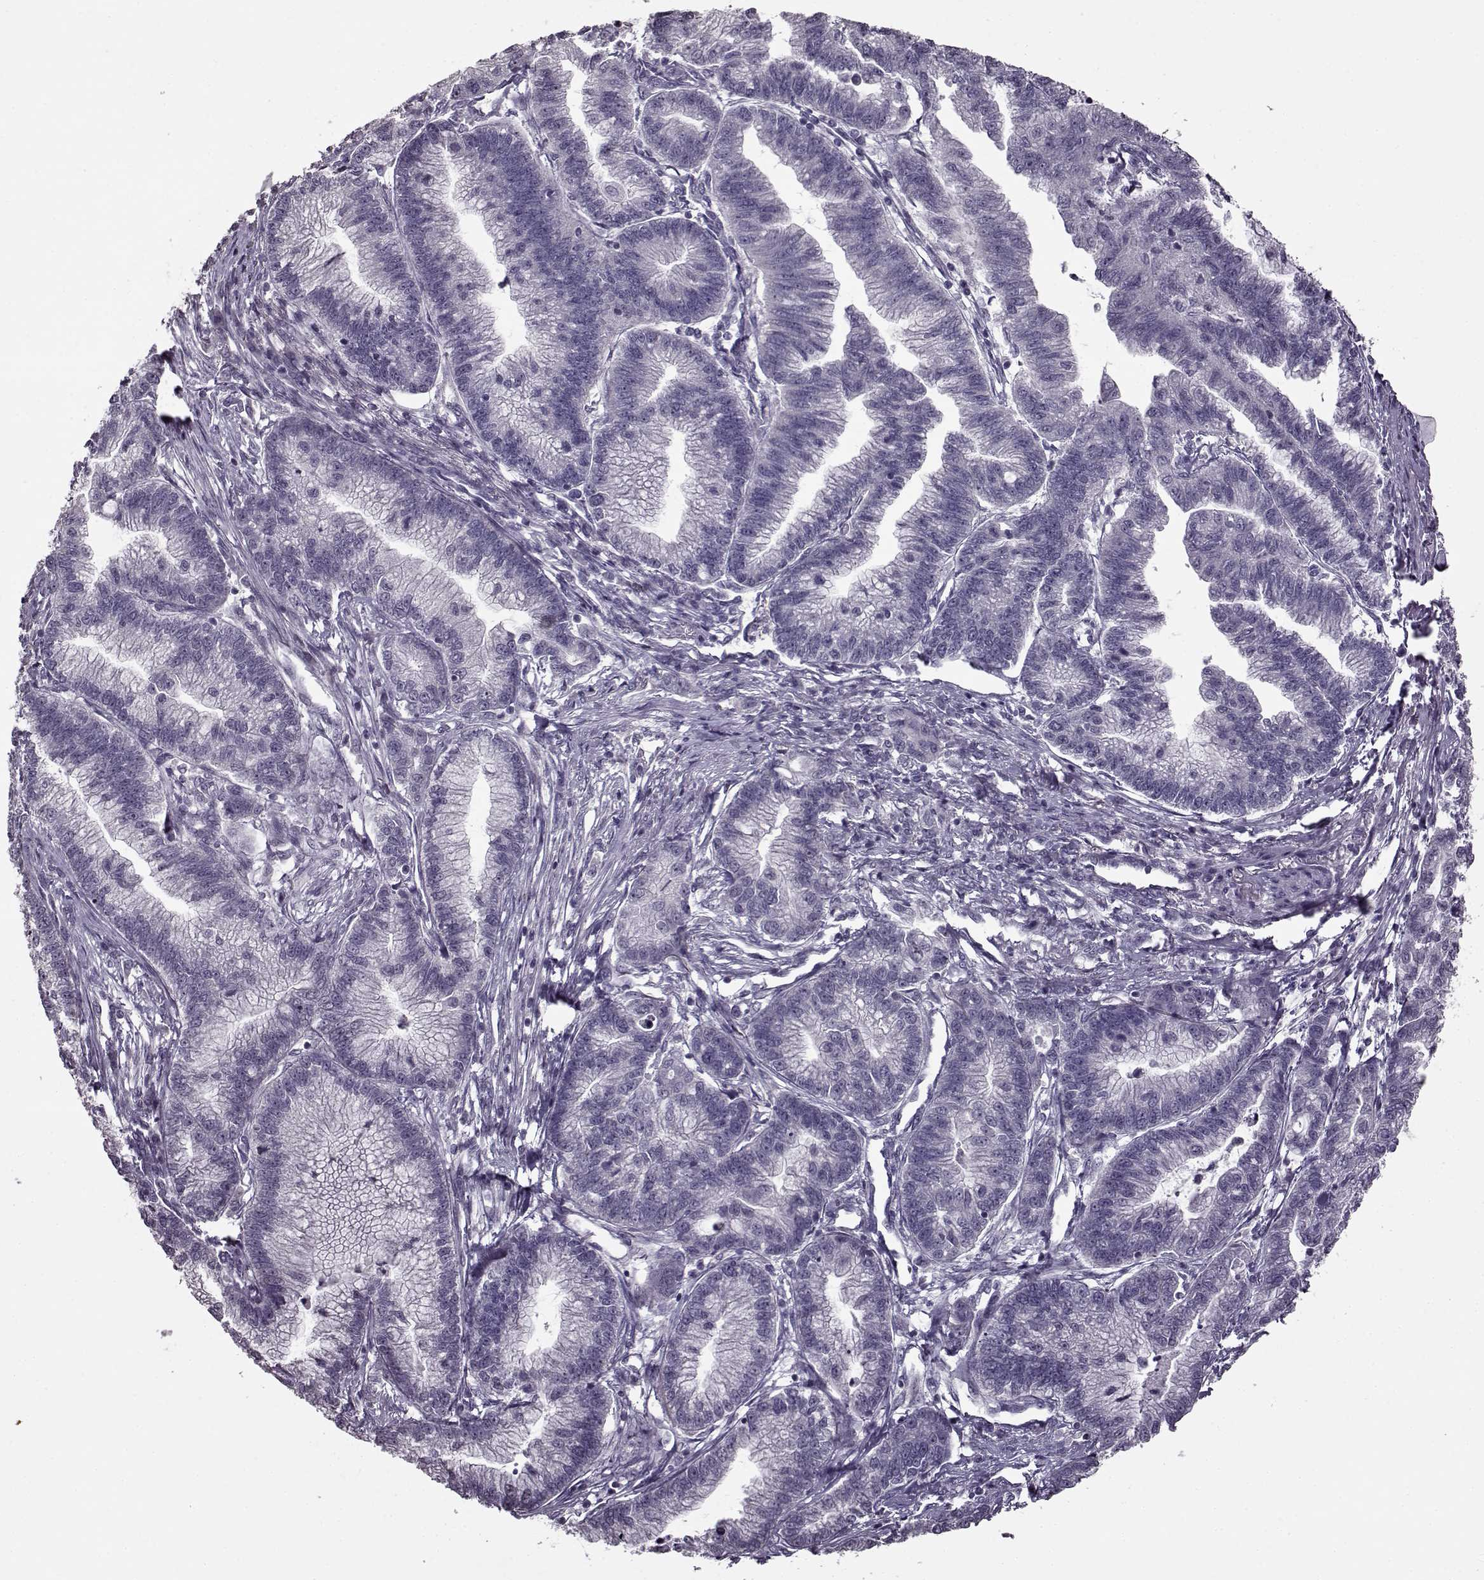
{"staining": {"intensity": "negative", "quantity": "none", "location": "none"}, "tissue": "stomach cancer", "cell_type": "Tumor cells", "image_type": "cancer", "snomed": [{"axis": "morphology", "description": "Adenocarcinoma, NOS"}, {"axis": "topography", "description": "Stomach"}], "caption": "Human stomach cancer stained for a protein using immunohistochemistry displays no expression in tumor cells.", "gene": "FSHB", "patient": {"sex": "male", "age": 83}}